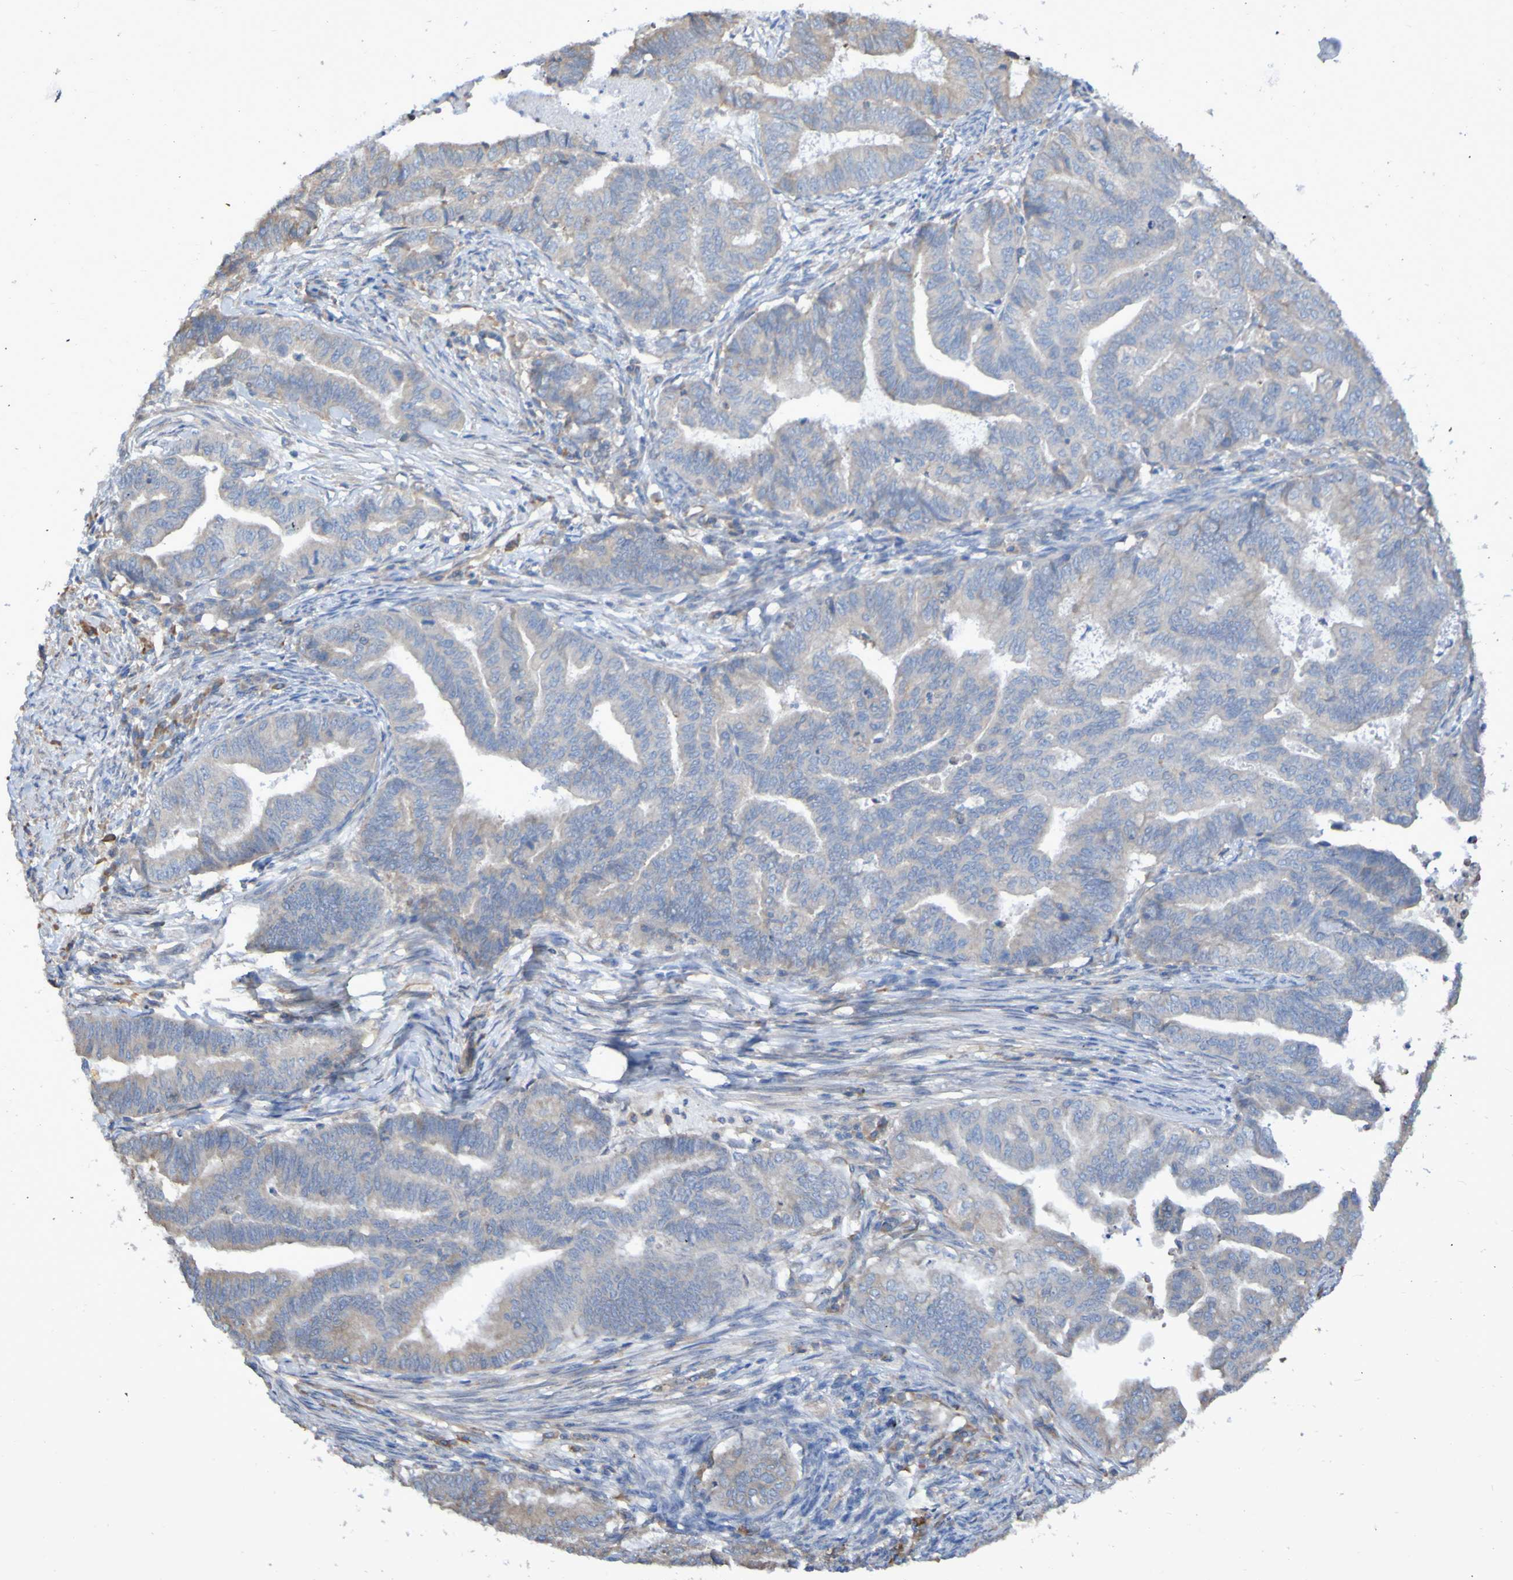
{"staining": {"intensity": "weak", "quantity": "25%-75%", "location": "cytoplasmic/membranous"}, "tissue": "endometrial cancer", "cell_type": "Tumor cells", "image_type": "cancer", "snomed": [{"axis": "morphology", "description": "Adenocarcinoma, NOS"}, {"axis": "topography", "description": "Endometrium"}], "caption": "Immunohistochemical staining of endometrial cancer exhibits weak cytoplasmic/membranous protein positivity in approximately 25%-75% of tumor cells.", "gene": "SYNJ1", "patient": {"sex": "female", "age": 79}}